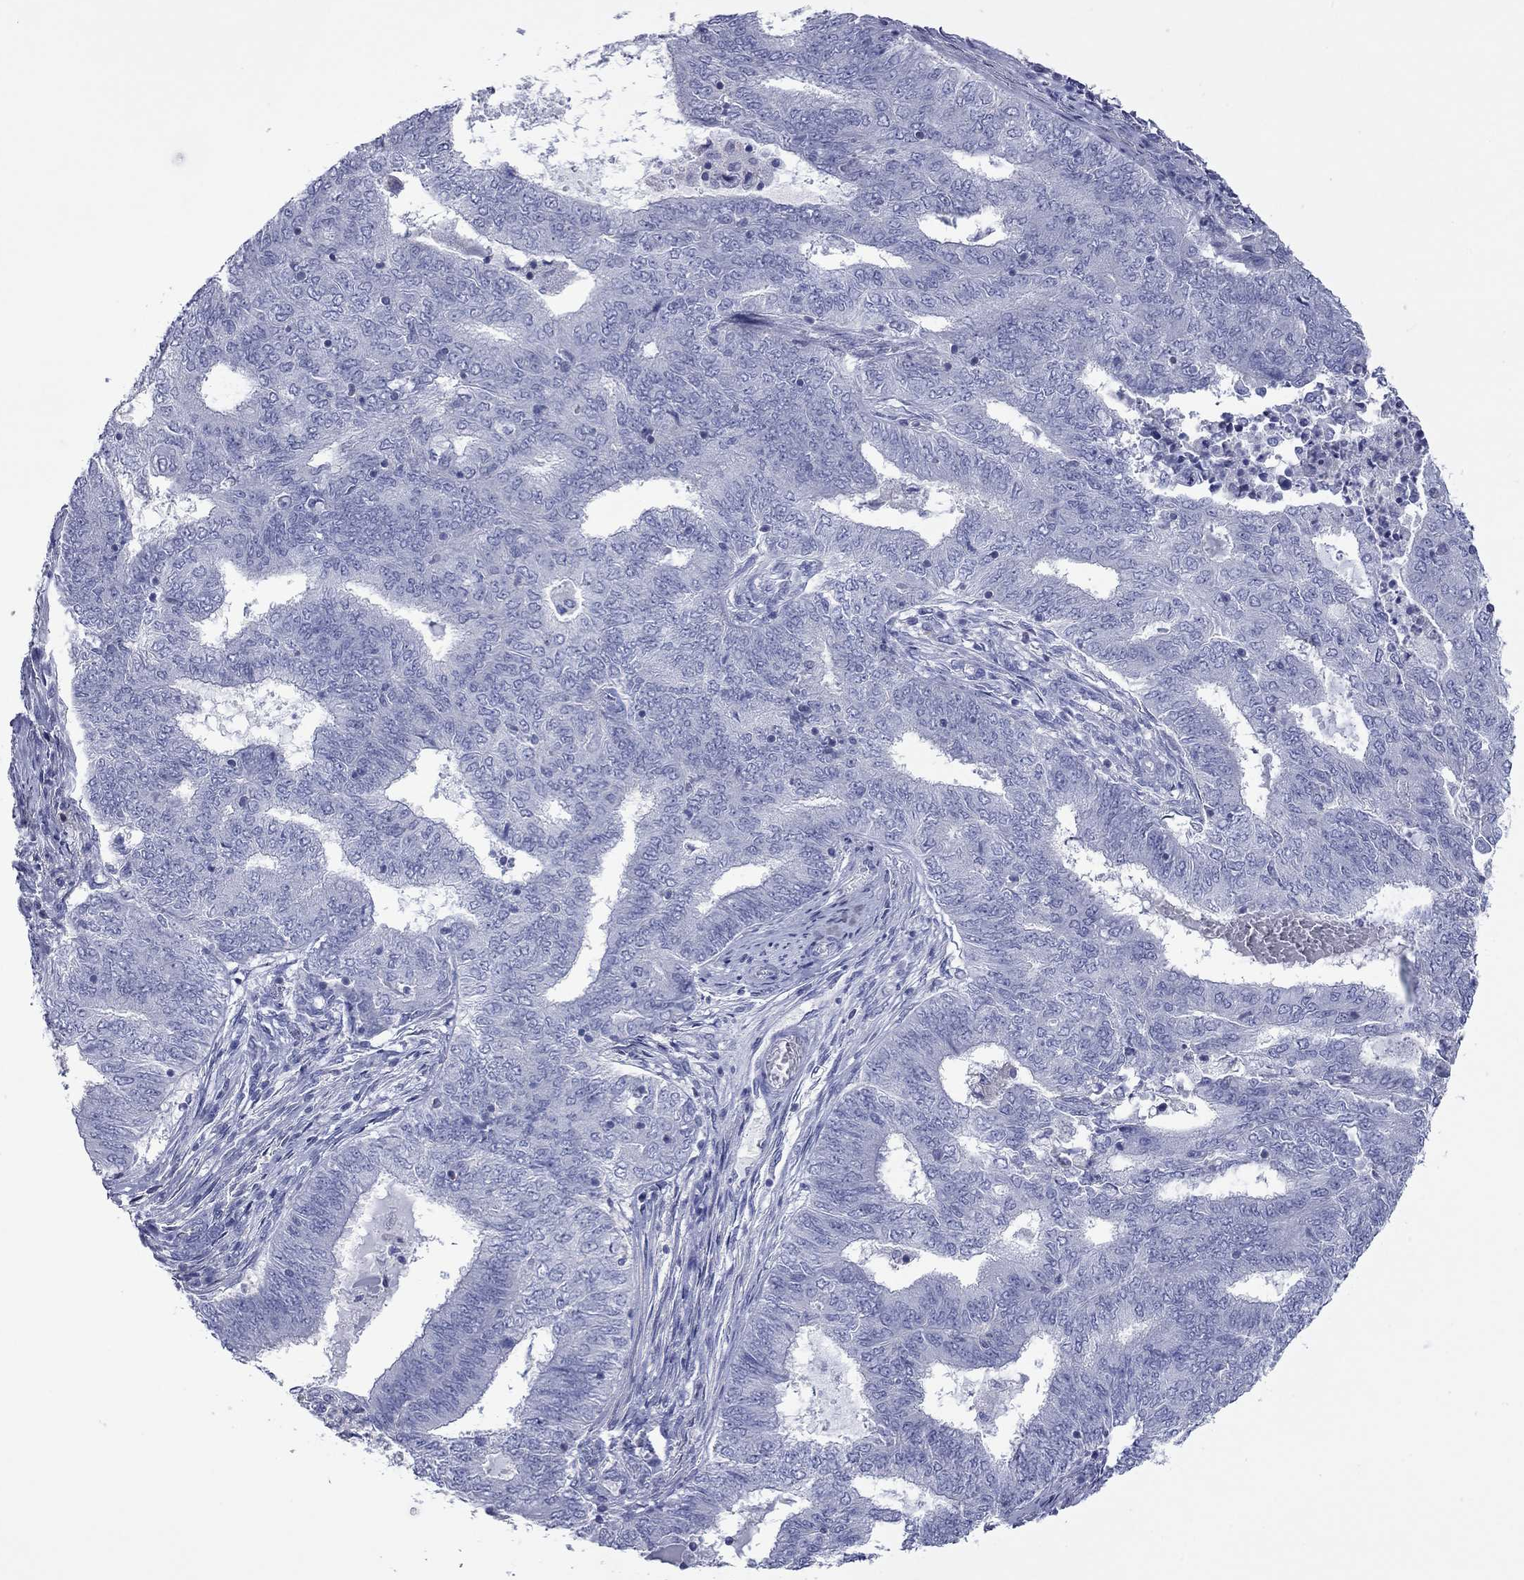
{"staining": {"intensity": "negative", "quantity": "none", "location": "none"}, "tissue": "endometrial cancer", "cell_type": "Tumor cells", "image_type": "cancer", "snomed": [{"axis": "morphology", "description": "Adenocarcinoma, NOS"}, {"axis": "topography", "description": "Endometrium"}], "caption": "Image shows no significant protein staining in tumor cells of endometrial cancer.", "gene": "ACTL7B", "patient": {"sex": "female", "age": 62}}